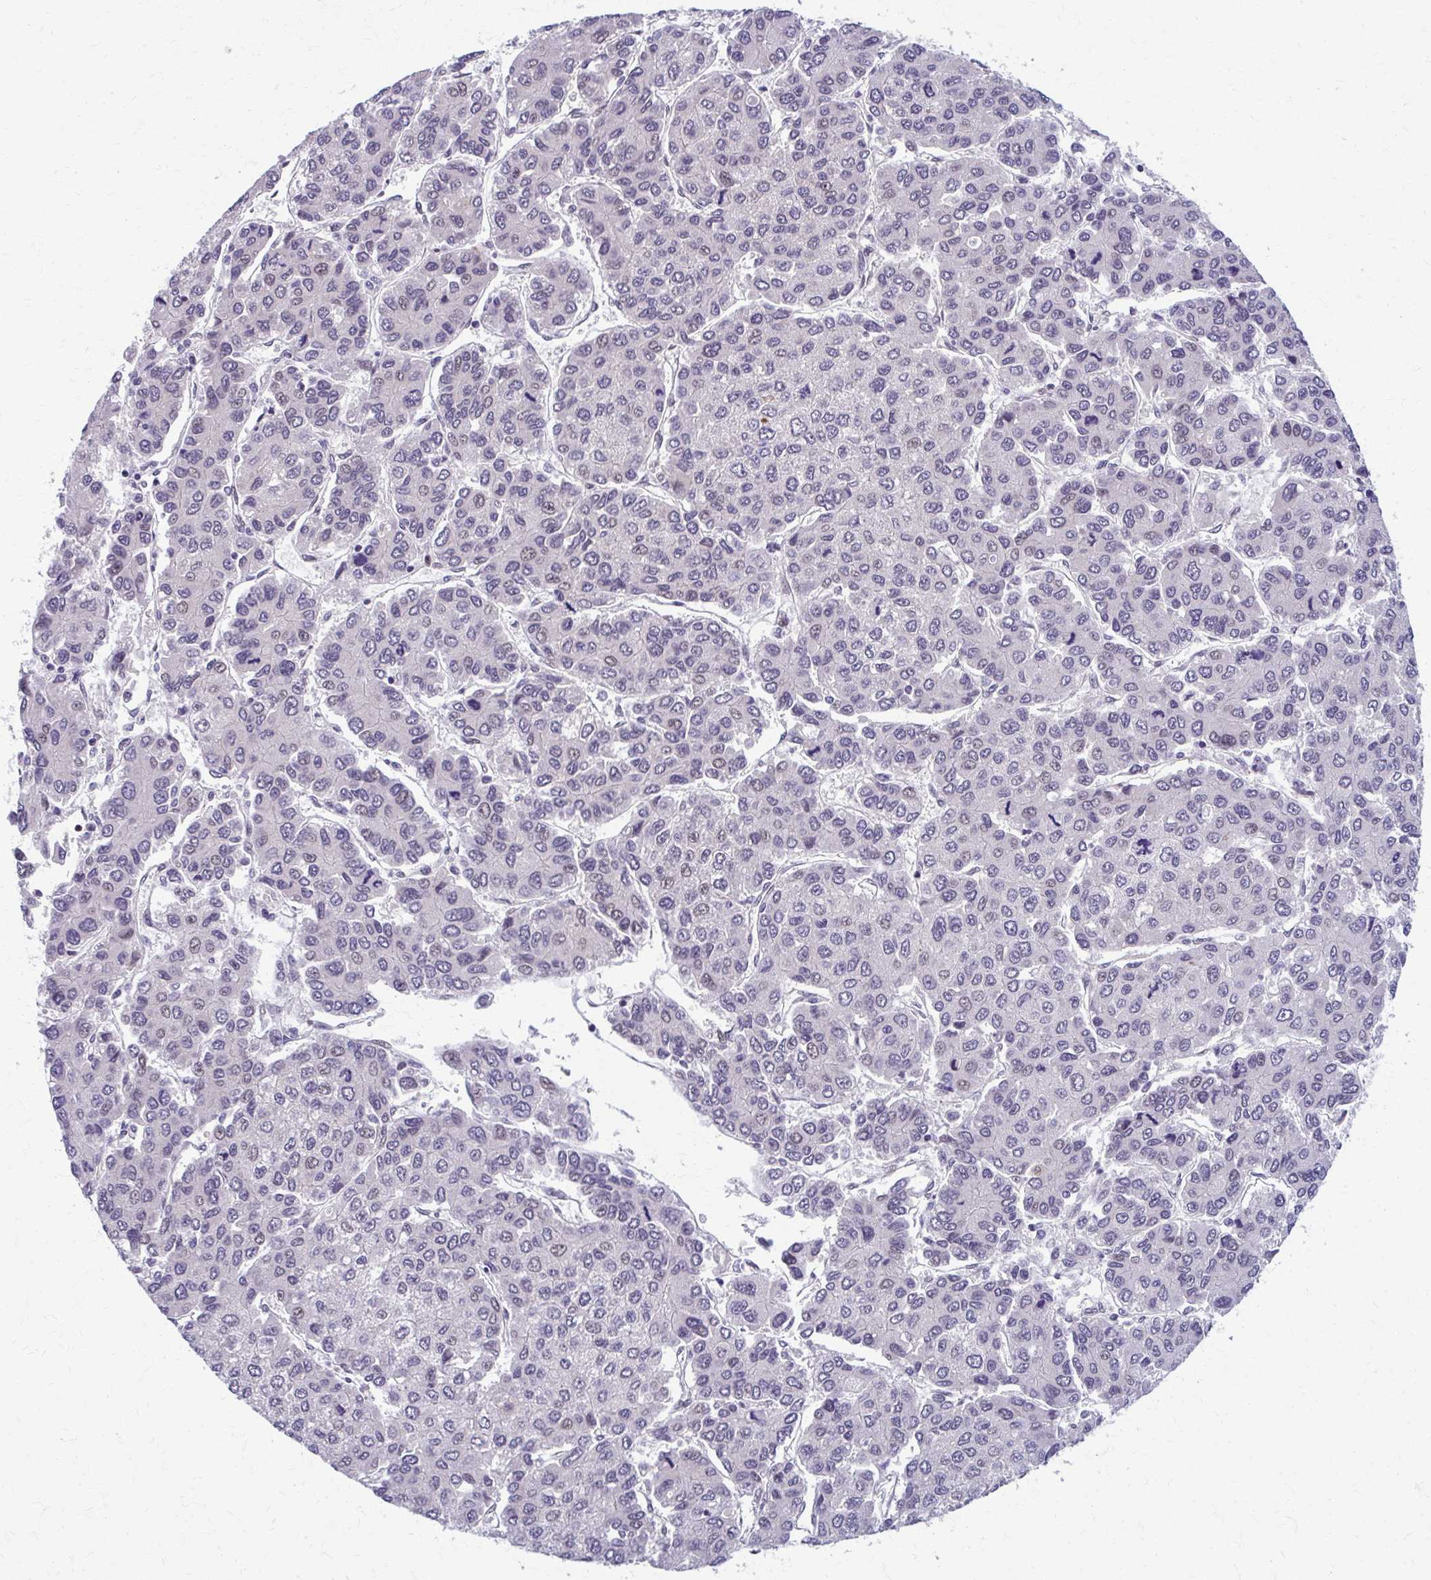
{"staining": {"intensity": "negative", "quantity": "none", "location": "none"}, "tissue": "liver cancer", "cell_type": "Tumor cells", "image_type": "cancer", "snomed": [{"axis": "morphology", "description": "Carcinoma, Hepatocellular, NOS"}, {"axis": "topography", "description": "Liver"}], "caption": "Human liver cancer stained for a protein using immunohistochemistry exhibits no positivity in tumor cells.", "gene": "SETBP1", "patient": {"sex": "female", "age": 66}}